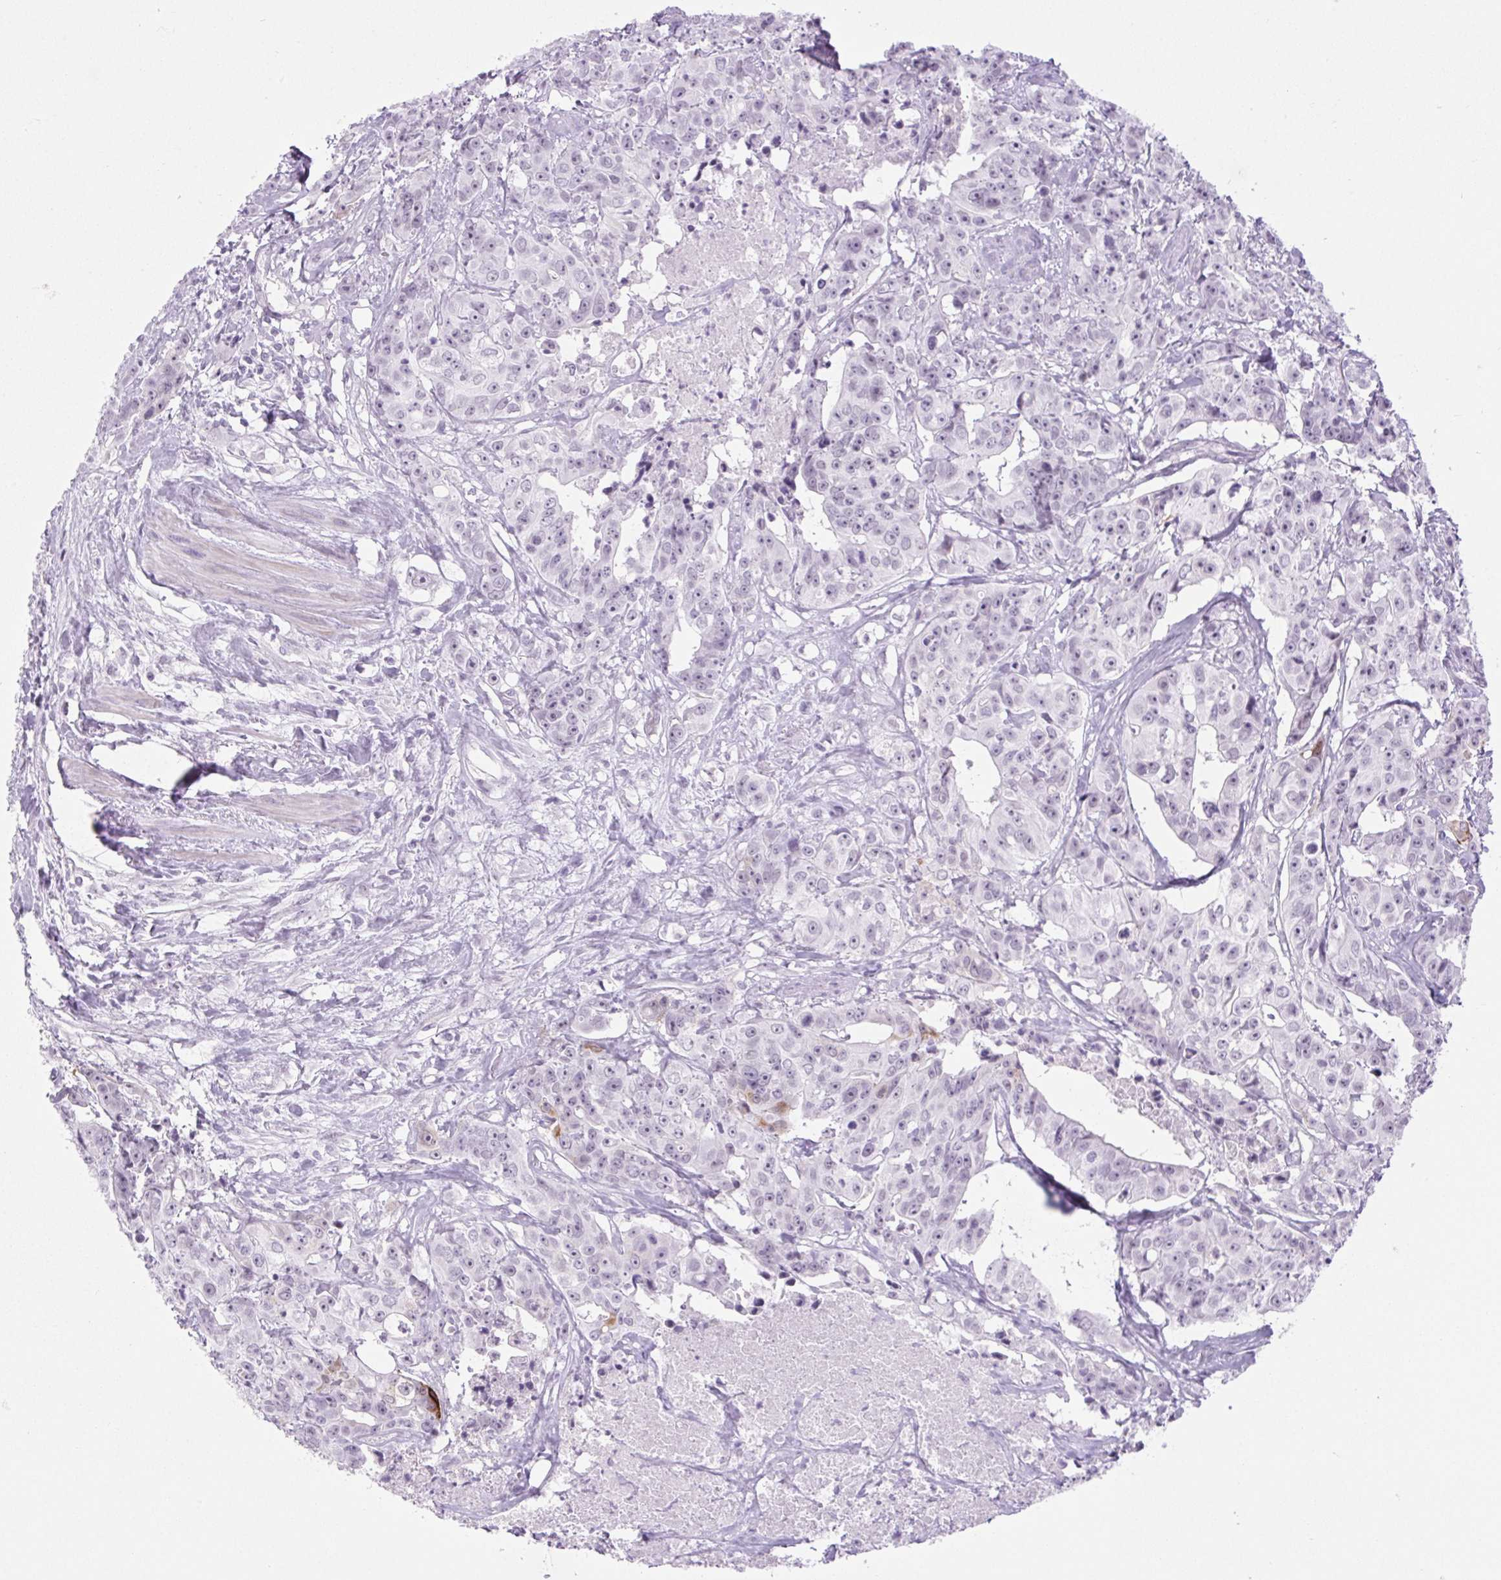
{"staining": {"intensity": "moderate", "quantity": "<25%", "location": "cytoplasmic/membranous"}, "tissue": "colorectal cancer", "cell_type": "Tumor cells", "image_type": "cancer", "snomed": [{"axis": "morphology", "description": "Adenocarcinoma, NOS"}, {"axis": "topography", "description": "Rectum"}], "caption": "Approximately <25% of tumor cells in colorectal adenocarcinoma show moderate cytoplasmic/membranous protein positivity as visualized by brown immunohistochemical staining.", "gene": "BCAS1", "patient": {"sex": "female", "age": 62}}